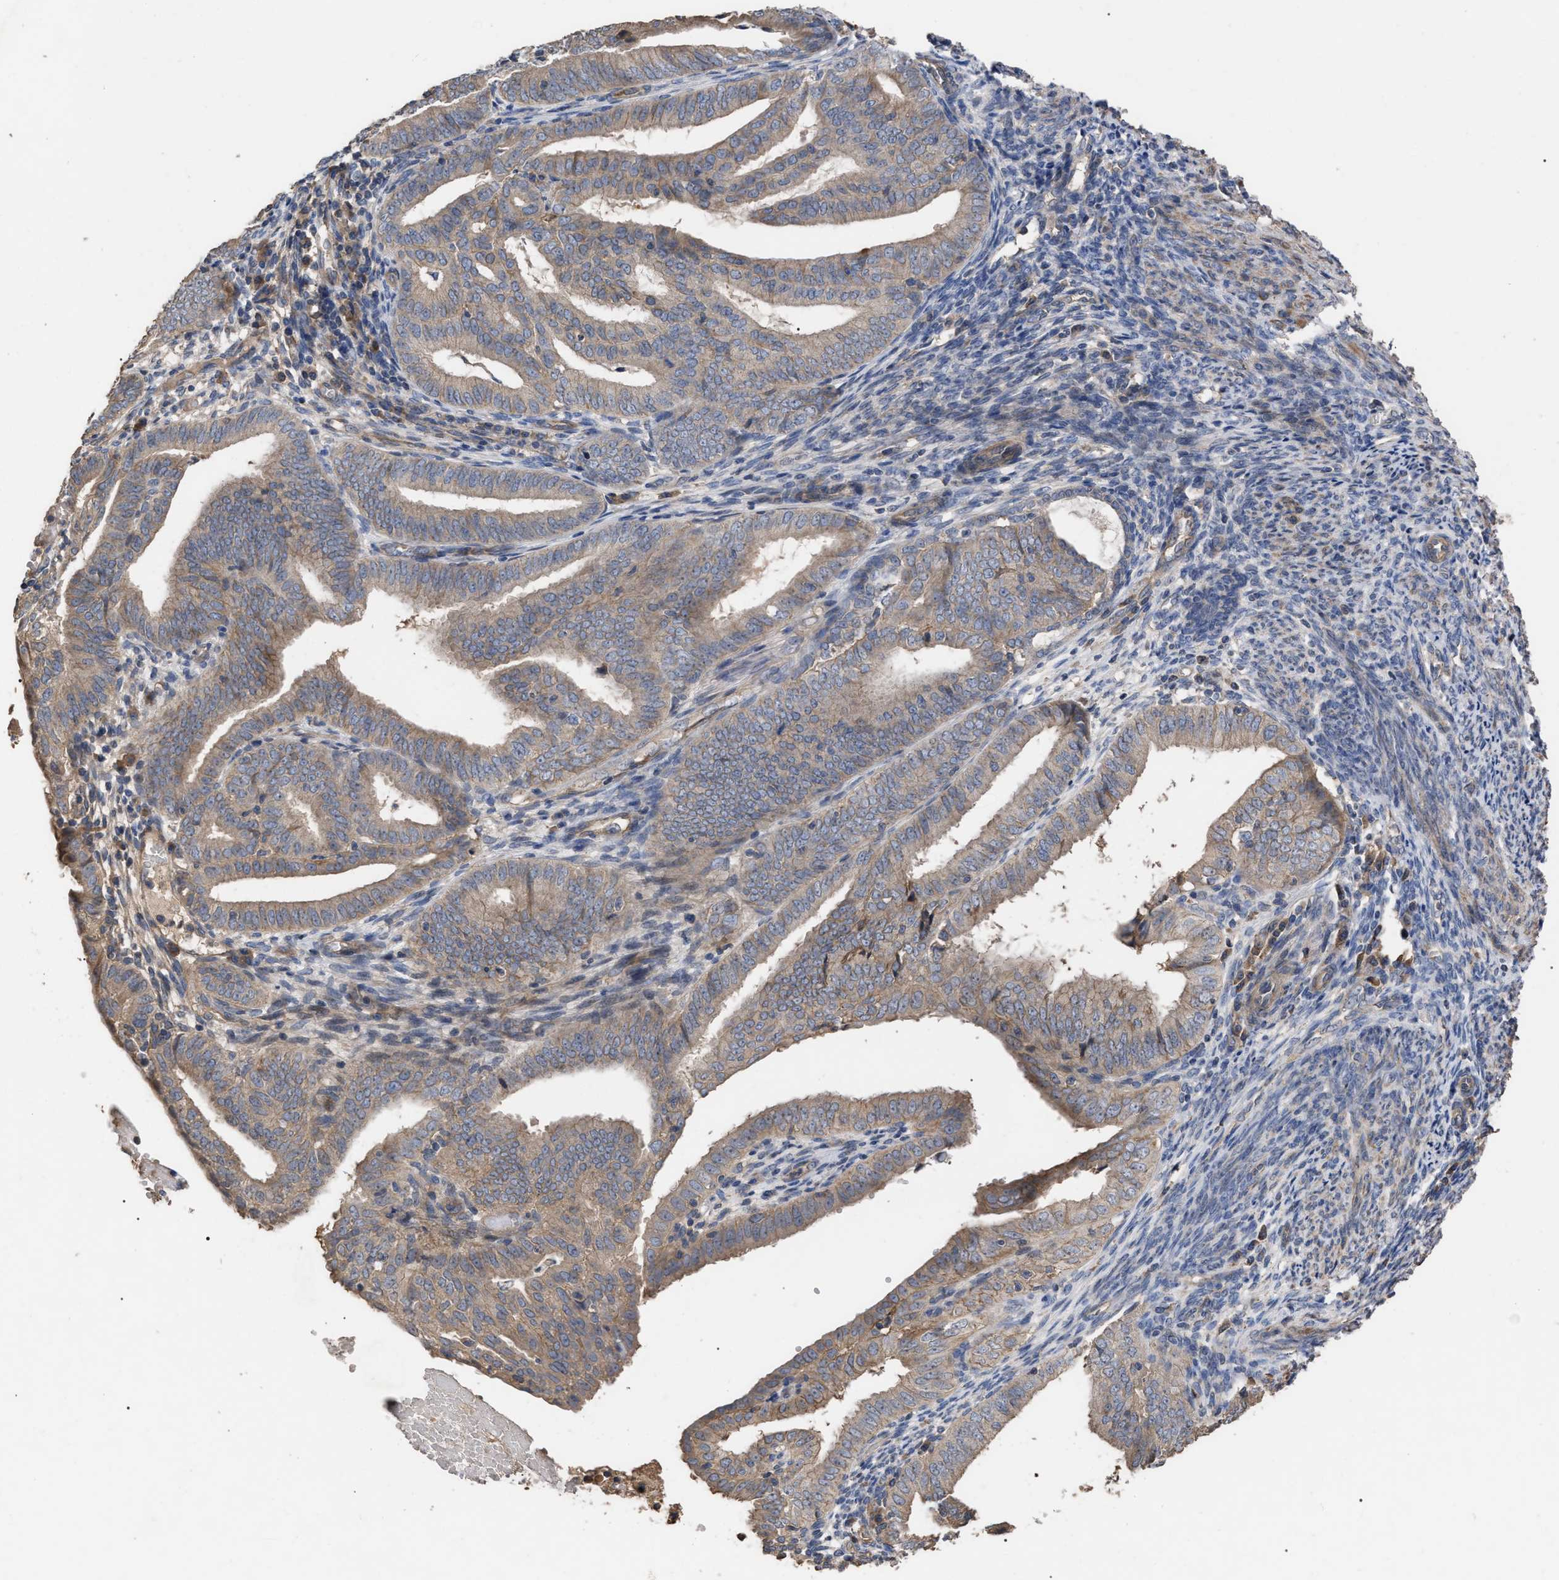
{"staining": {"intensity": "weak", "quantity": ">75%", "location": "cytoplasmic/membranous"}, "tissue": "endometrial cancer", "cell_type": "Tumor cells", "image_type": "cancer", "snomed": [{"axis": "morphology", "description": "Adenocarcinoma, NOS"}, {"axis": "topography", "description": "Endometrium"}], "caption": "Human endometrial cancer stained for a protein (brown) demonstrates weak cytoplasmic/membranous positive expression in approximately >75% of tumor cells.", "gene": "BTN2A1", "patient": {"sex": "female", "age": 58}}